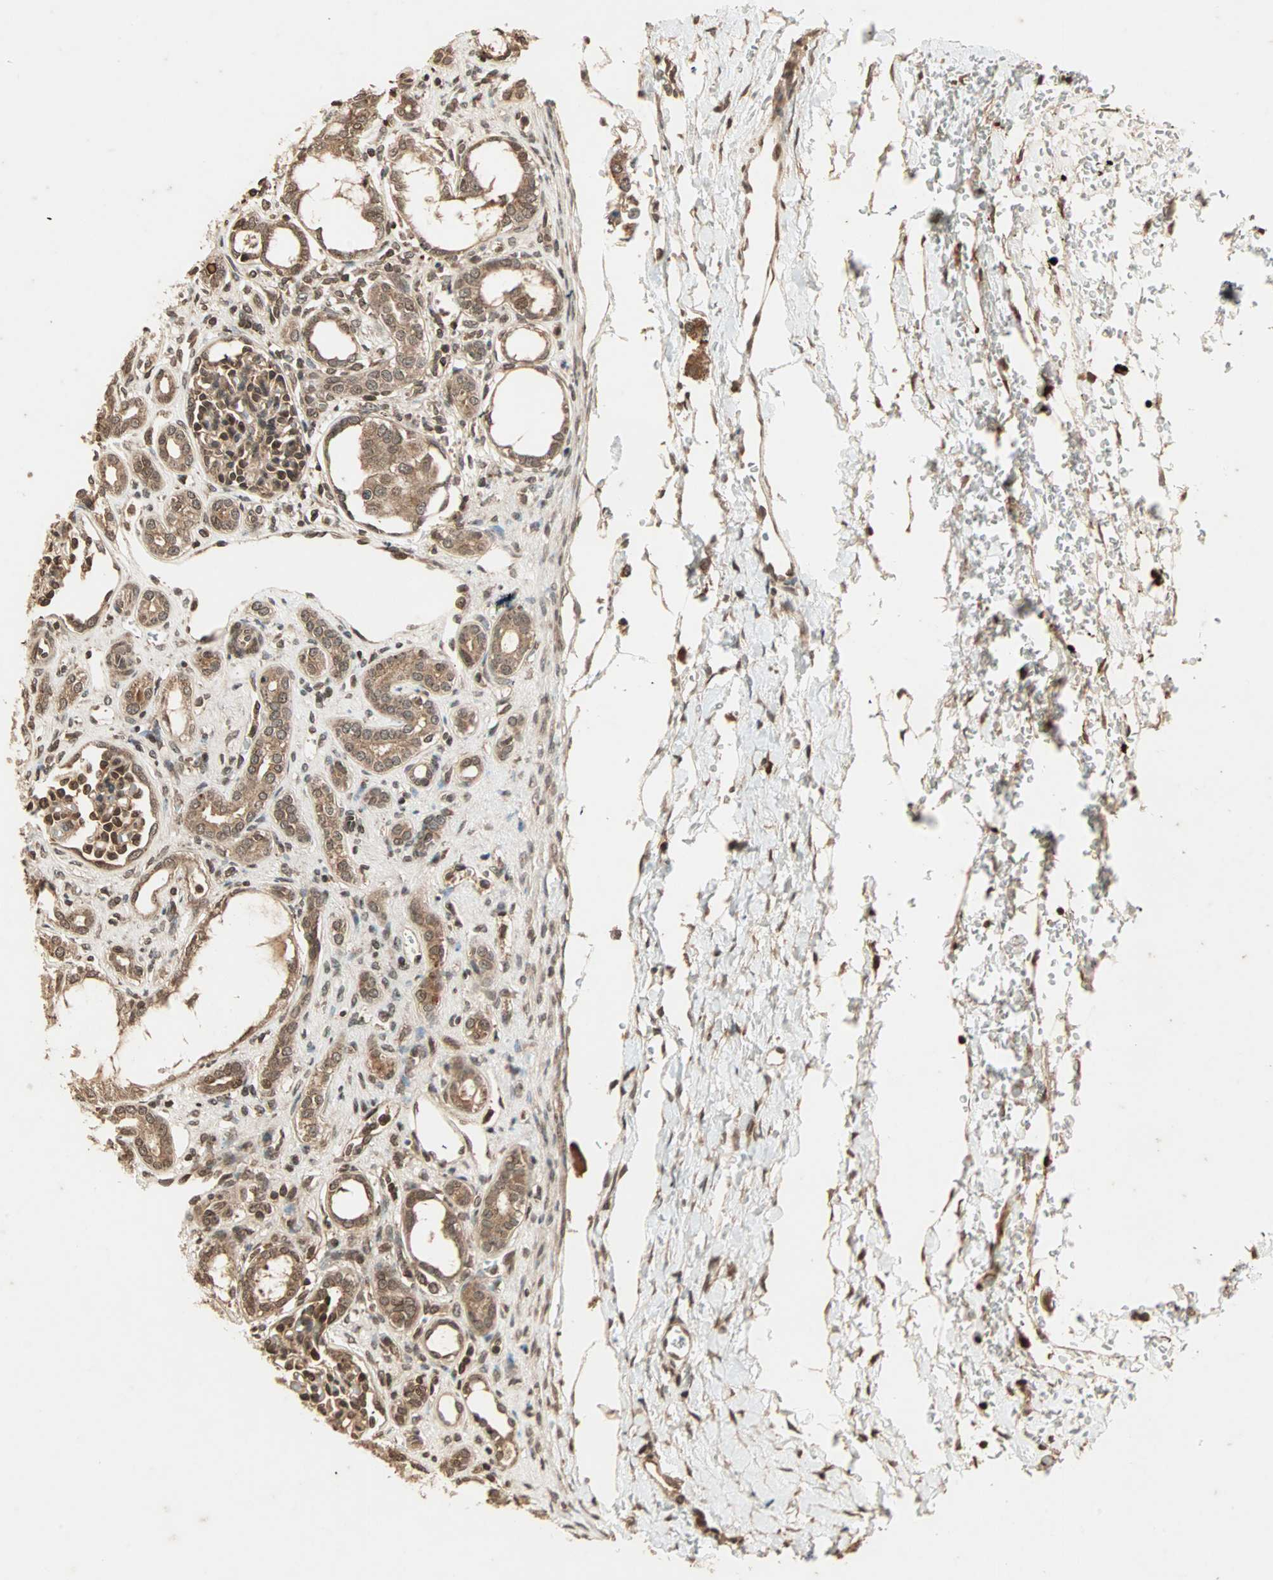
{"staining": {"intensity": "moderate", "quantity": ">75%", "location": "cytoplasmic/membranous,nuclear"}, "tissue": "kidney", "cell_type": "Cells in glomeruli", "image_type": "normal", "snomed": [{"axis": "morphology", "description": "Normal tissue, NOS"}, {"axis": "topography", "description": "Kidney"}], "caption": "Human kidney stained for a protein (brown) demonstrates moderate cytoplasmic/membranous,nuclear positive expression in approximately >75% of cells in glomeruli.", "gene": "RFFL", "patient": {"sex": "male", "age": 7}}